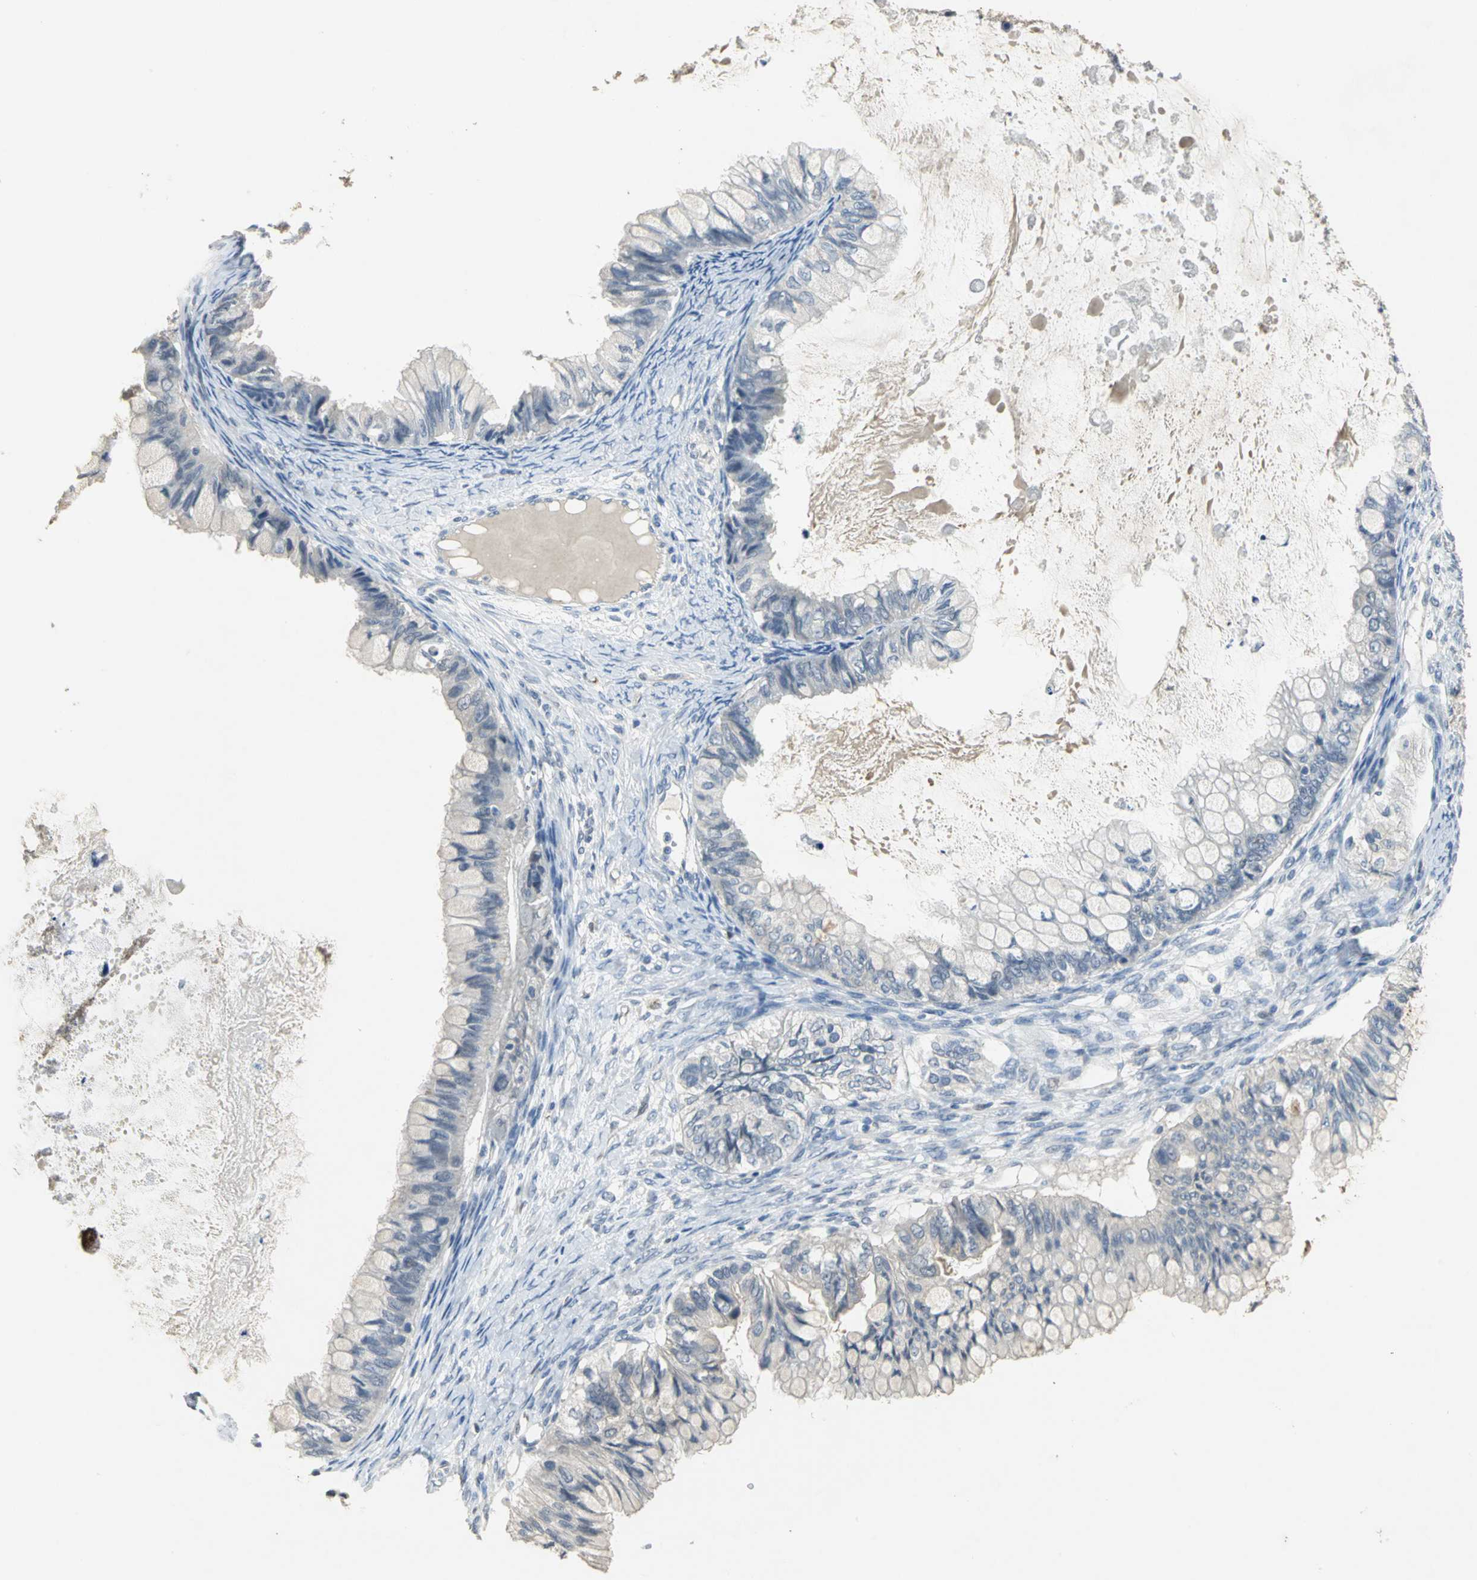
{"staining": {"intensity": "negative", "quantity": "none", "location": "none"}, "tissue": "ovarian cancer", "cell_type": "Tumor cells", "image_type": "cancer", "snomed": [{"axis": "morphology", "description": "Cystadenocarcinoma, mucinous, NOS"}, {"axis": "topography", "description": "Ovary"}], "caption": "DAB (3,3'-diaminobenzidine) immunohistochemical staining of ovarian cancer (mucinous cystadenocarcinoma) reveals no significant staining in tumor cells. Brightfield microscopy of IHC stained with DAB (3,3'-diaminobenzidine) (brown) and hematoxylin (blue), captured at high magnification.", "gene": "IL17RB", "patient": {"sex": "female", "age": 80}}